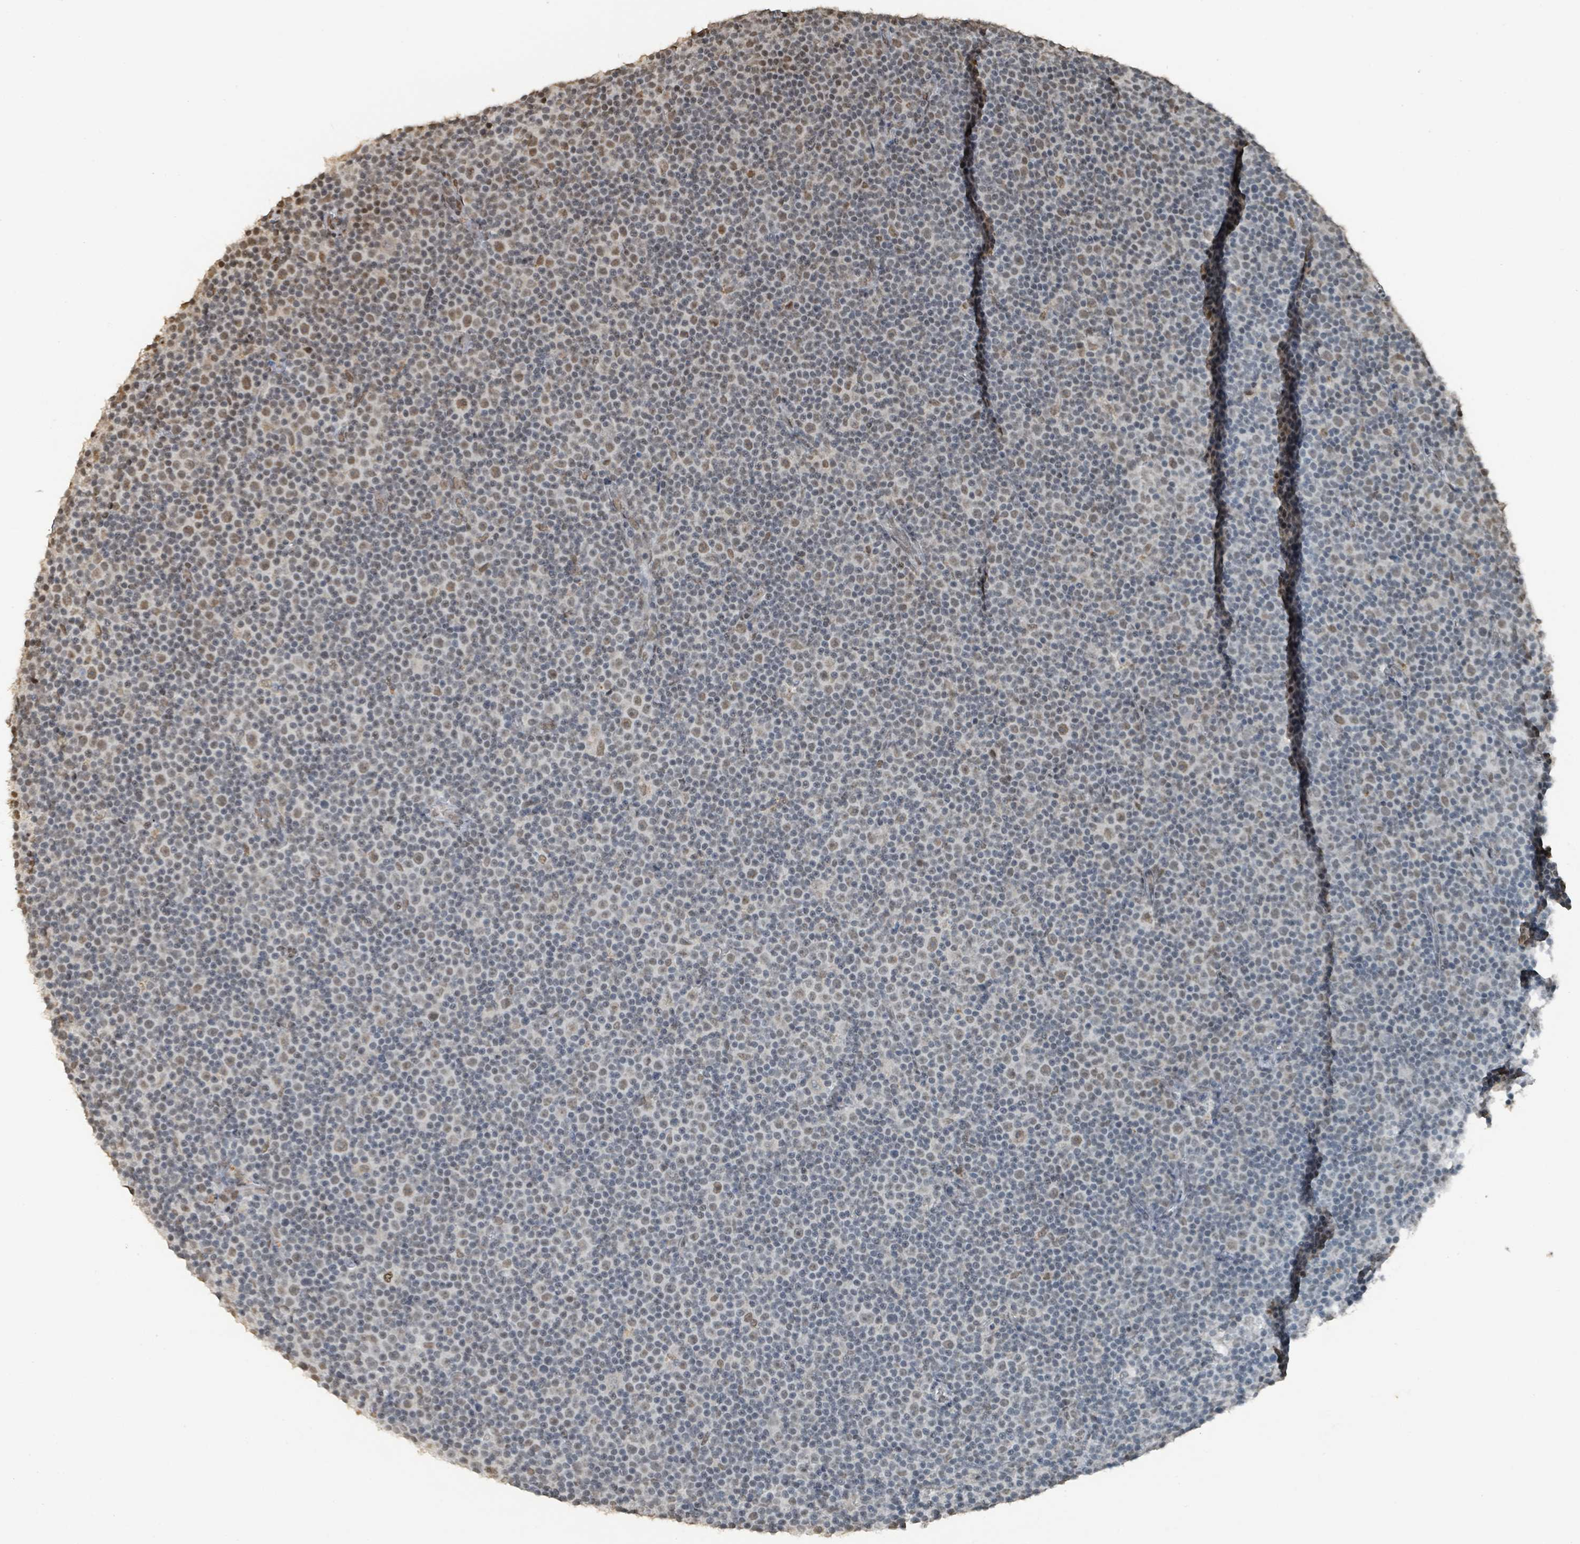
{"staining": {"intensity": "moderate", "quantity": "25%-75%", "location": "nuclear"}, "tissue": "lymphoma", "cell_type": "Tumor cells", "image_type": "cancer", "snomed": [{"axis": "morphology", "description": "Malignant lymphoma, non-Hodgkin's type, Low grade"}, {"axis": "topography", "description": "Lymph node"}], "caption": "Tumor cells display moderate nuclear positivity in approximately 25%-75% of cells in malignant lymphoma, non-Hodgkin's type (low-grade).", "gene": "PHIP", "patient": {"sex": "female", "age": 67}}